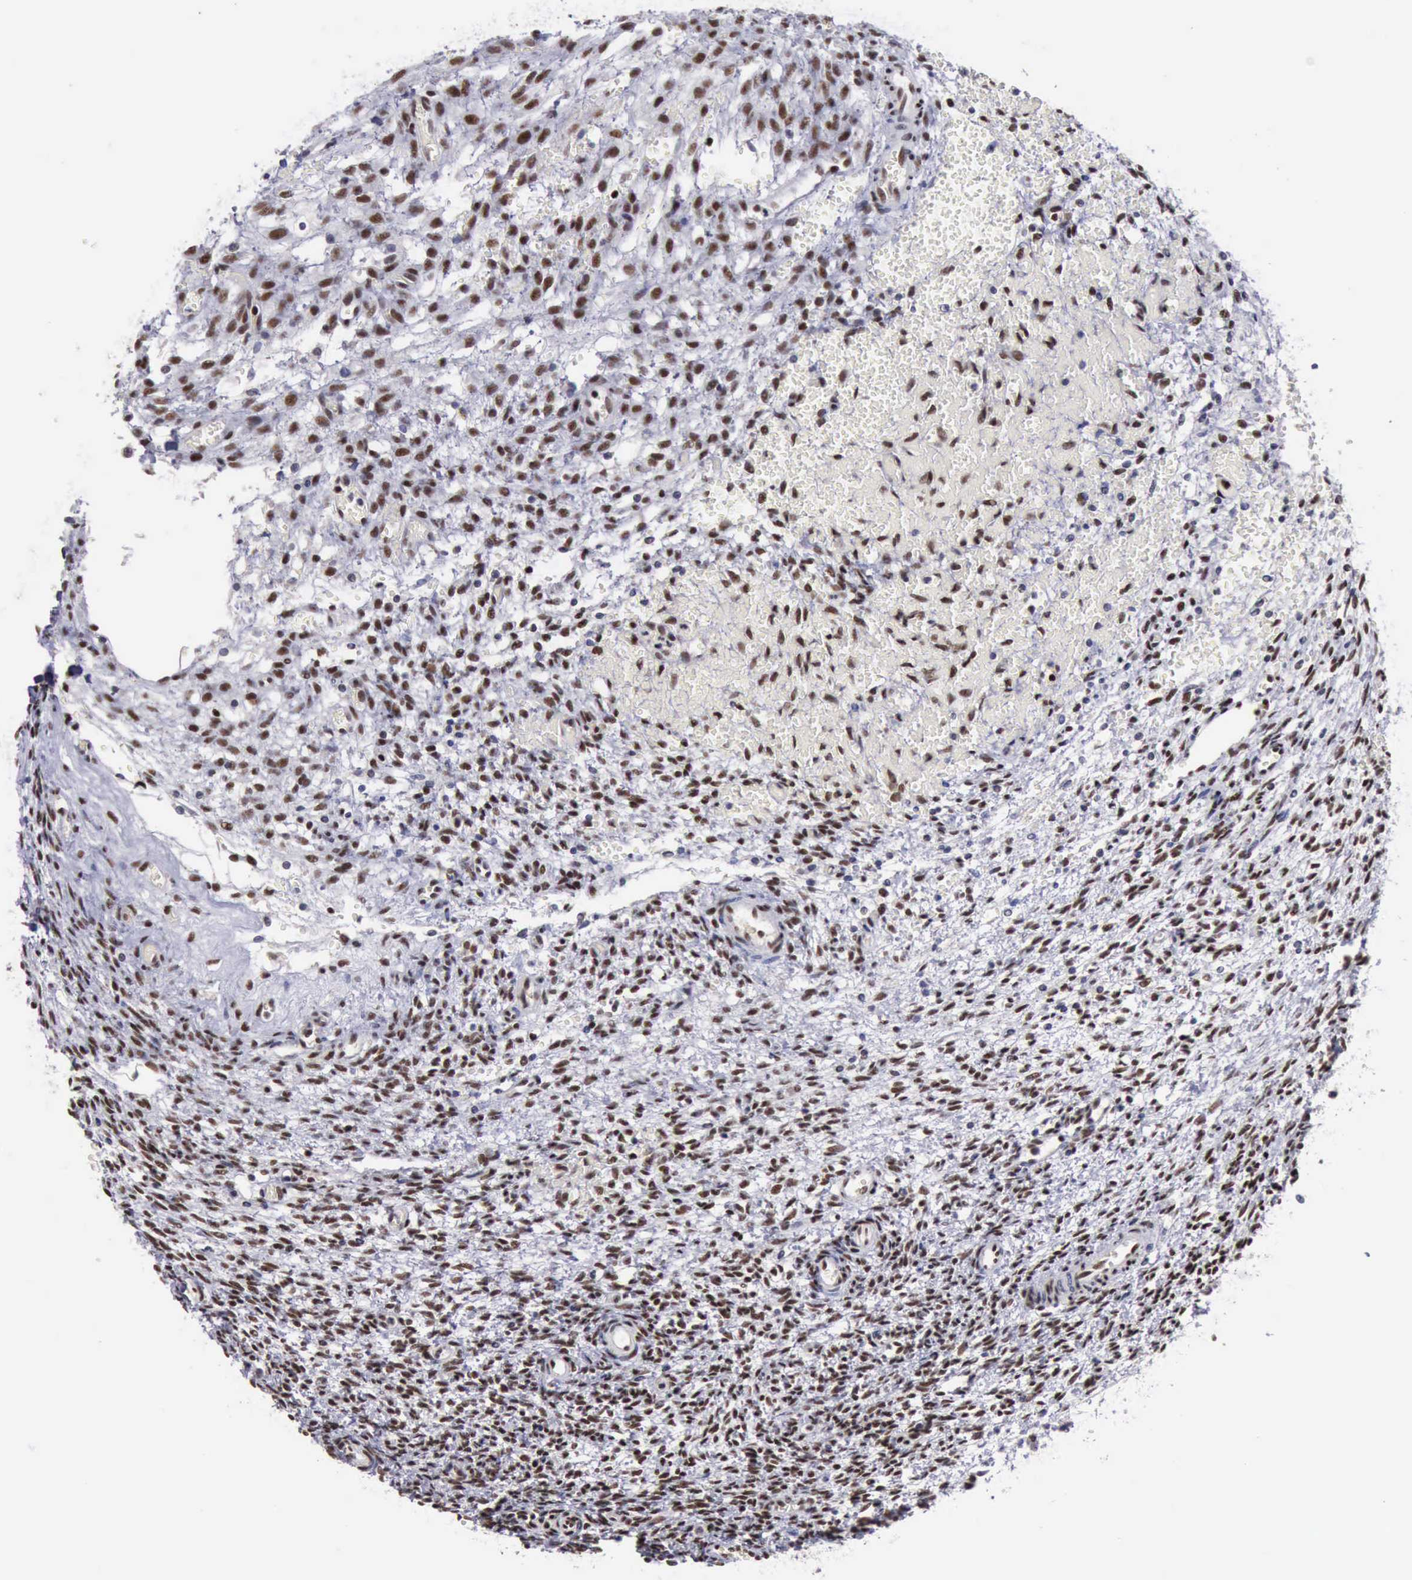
{"staining": {"intensity": "strong", "quantity": ">75%", "location": "nuclear"}, "tissue": "ovary", "cell_type": "Follicle cells", "image_type": "normal", "snomed": [{"axis": "morphology", "description": "Normal tissue, NOS"}, {"axis": "topography", "description": "Ovary"}], "caption": "This image reveals immunohistochemistry staining of normal ovary, with high strong nuclear positivity in about >75% of follicle cells.", "gene": "YY1", "patient": {"sex": "female", "age": 39}}